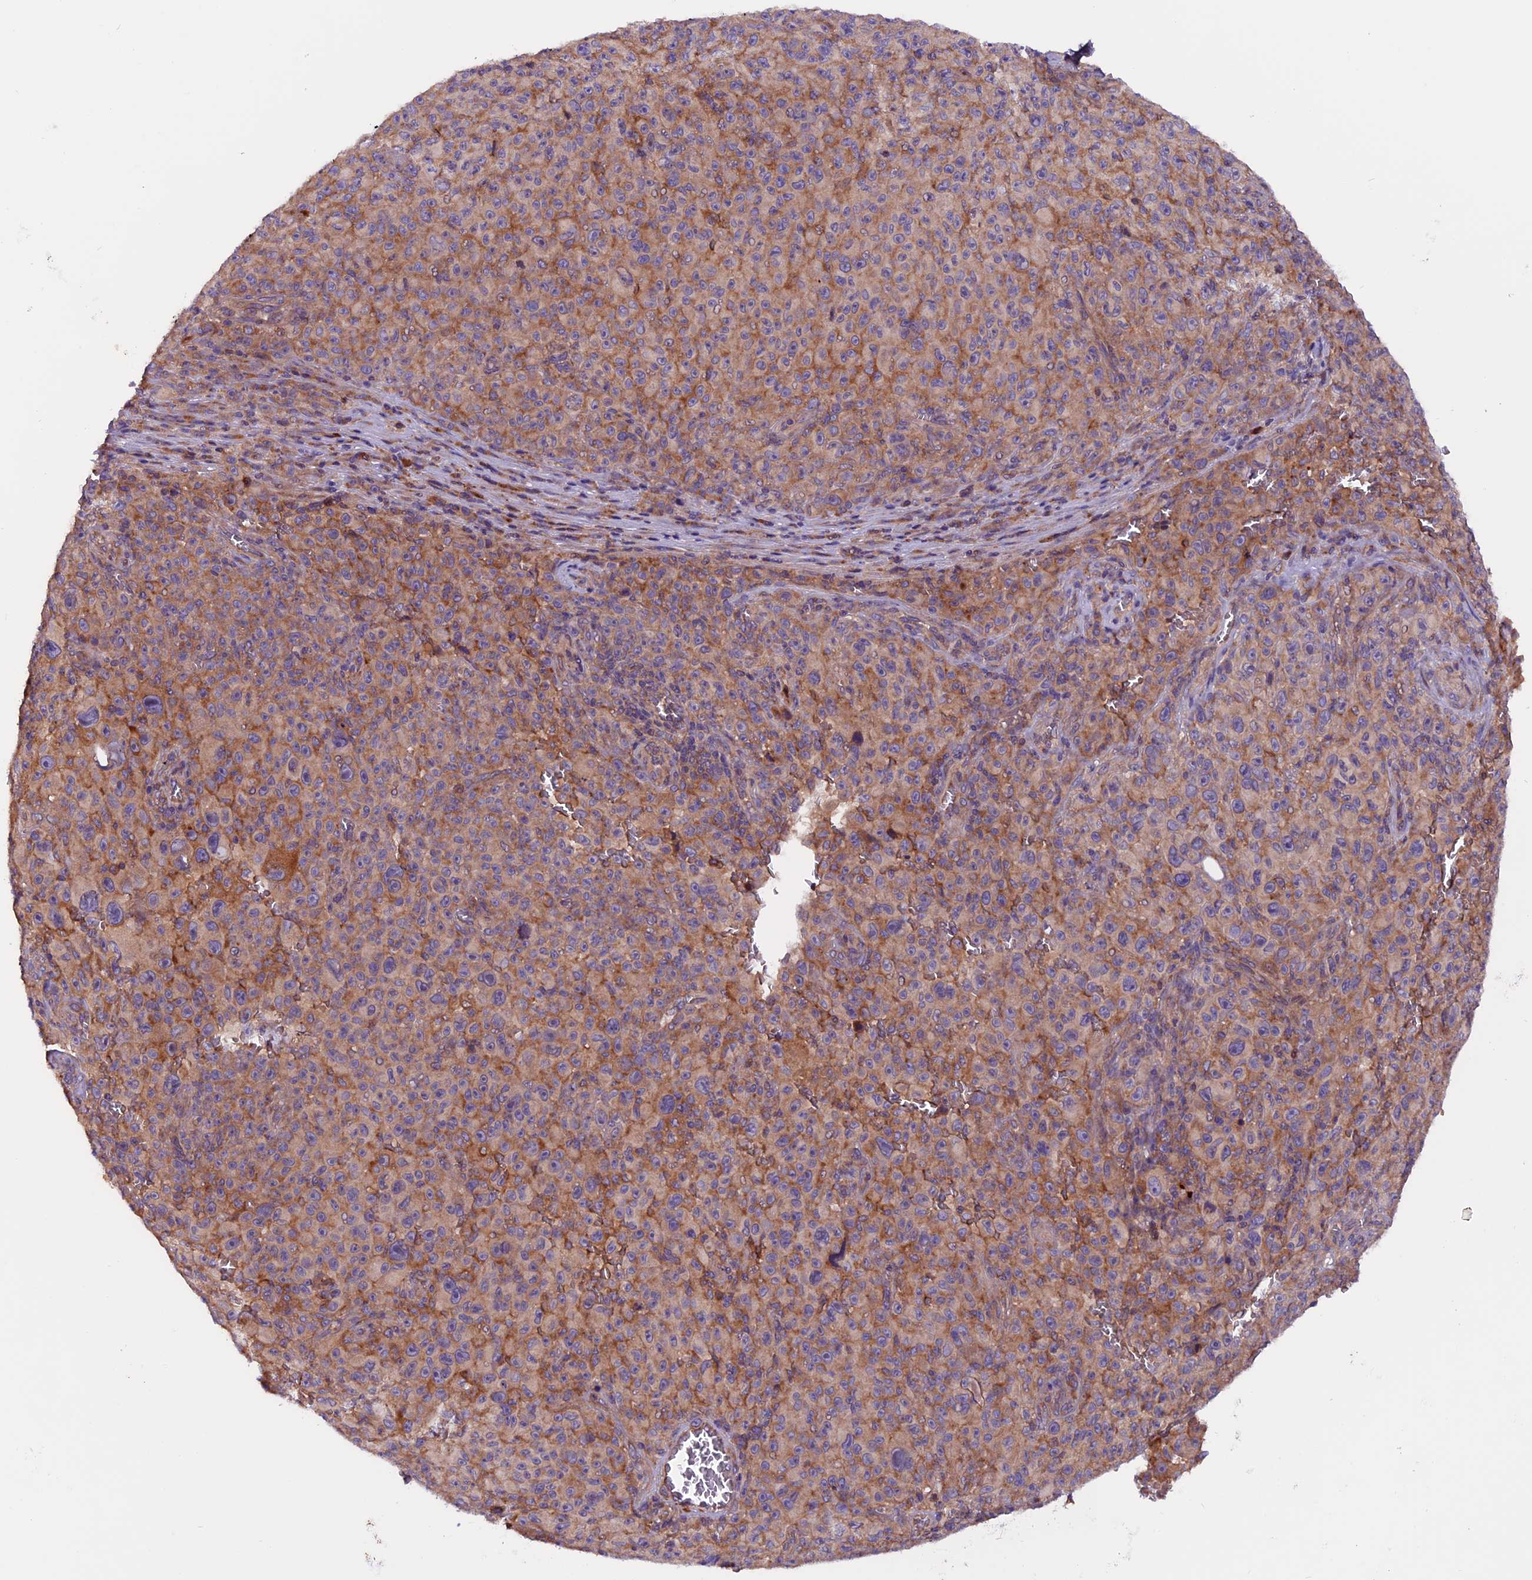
{"staining": {"intensity": "moderate", "quantity": "25%-75%", "location": "cytoplasmic/membranous"}, "tissue": "melanoma", "cell_type": "Tumor cells", "image_type": "cancer", "snomed": [{"axis": "morphology", "description": "Malignant melanoma, NOS"}, {"axis": "topography", "description": "Skin"}], "caption": "Immunohistochemical staining of human malignant melanoma shows moderate cytoplasmic/membranous protein staining in about 25%-75% of tumor cells. (DAB (3,3'-diaminobenzidine) IHC, brown staining for protein, blue staining for nuclei).", "gene": "ZNF598", "patient": {"sex": "female", "age": 82}}